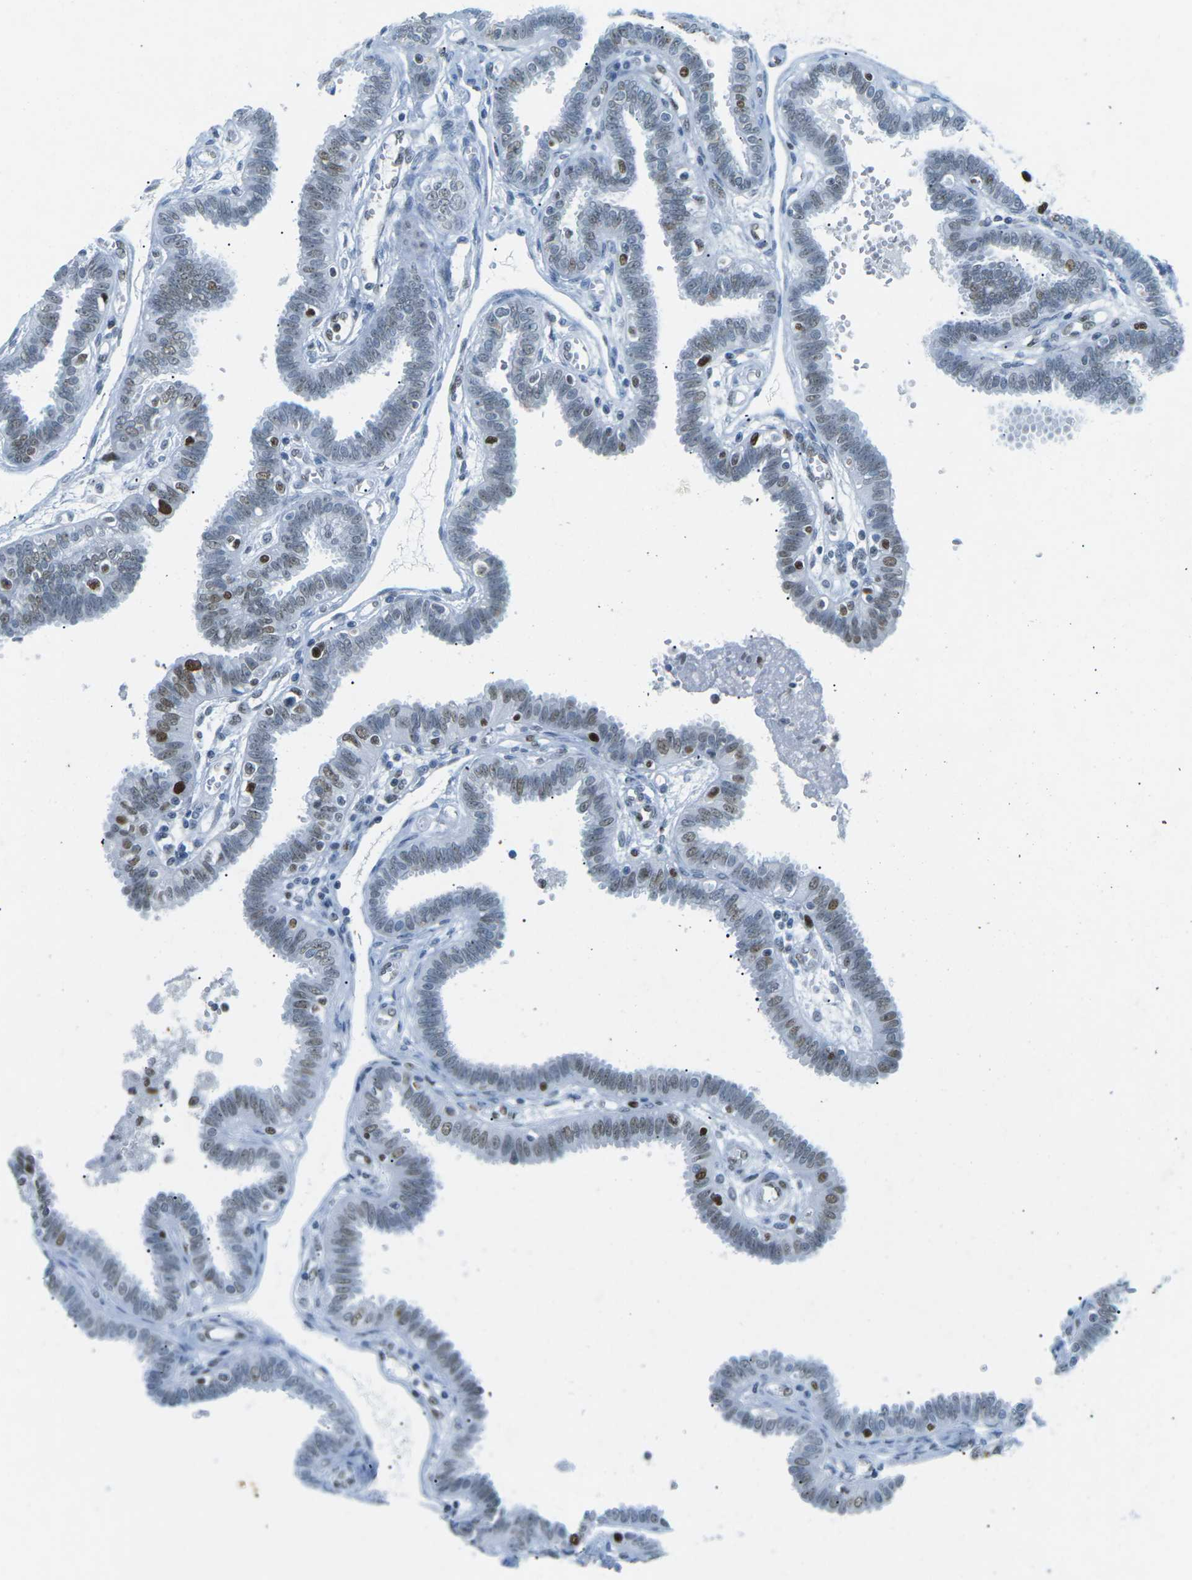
{"staining": {"intensity": "moderate", "quantity": "25%-75%", "location": "nuclear"}, "tissue": "fallopian tube", "cell_type": "Glandular cells", "image_type": "normal", "snomed": [{"axis": "morphology", "description": "Normal tissue, NOS"}, {"axis": "topography", "description": "Fallopian tube"}], "caption": "Protein expression analysis of normal fallopian tube demonstrates moderate nuclear staining in approximately 25%-75% of glandular cells. (brown staining indicates protein expression, while blue staining denotes nuclei).", "gene": "RB1", "patient": {"sex": "female", "age": 32}}